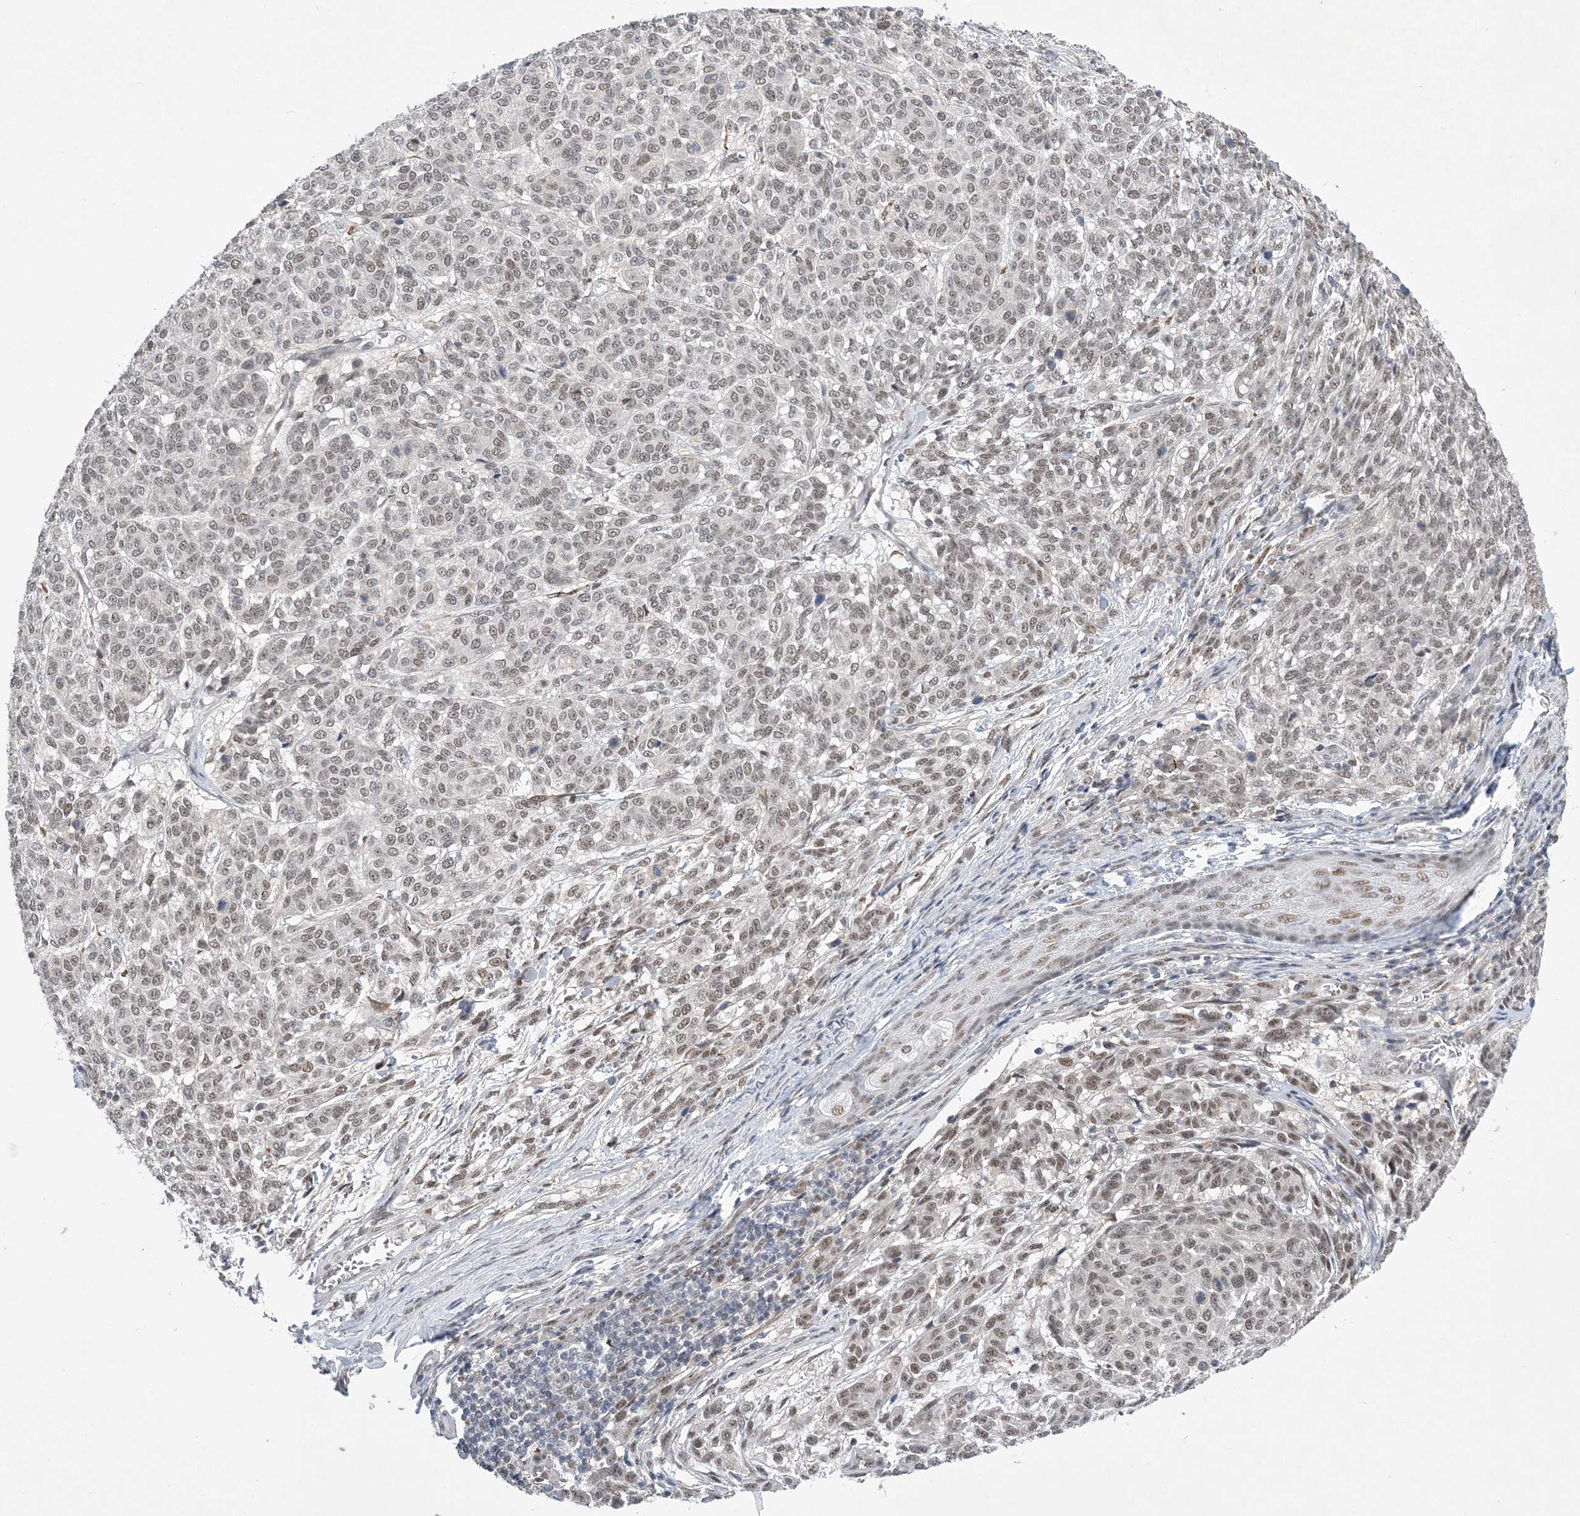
{"staining": {"intensity": "moderate", "quantity": ">75%", "location": "nuclear"}, "tissue": "melanoma", "cell_type": "Tumor cells", "image_type": "cancer", "snomed": [{"axis": "morphology", "description": "Malignant melanoma, NOS"}, {"axis": "topography", "description": "Skin"}], "caption": "Human malignant melanoma stained with a protein marker demonstrates moderate staining in tumor cells.", "gene": "FAM217A", "patient": {"sex": "male", "age": 49}}